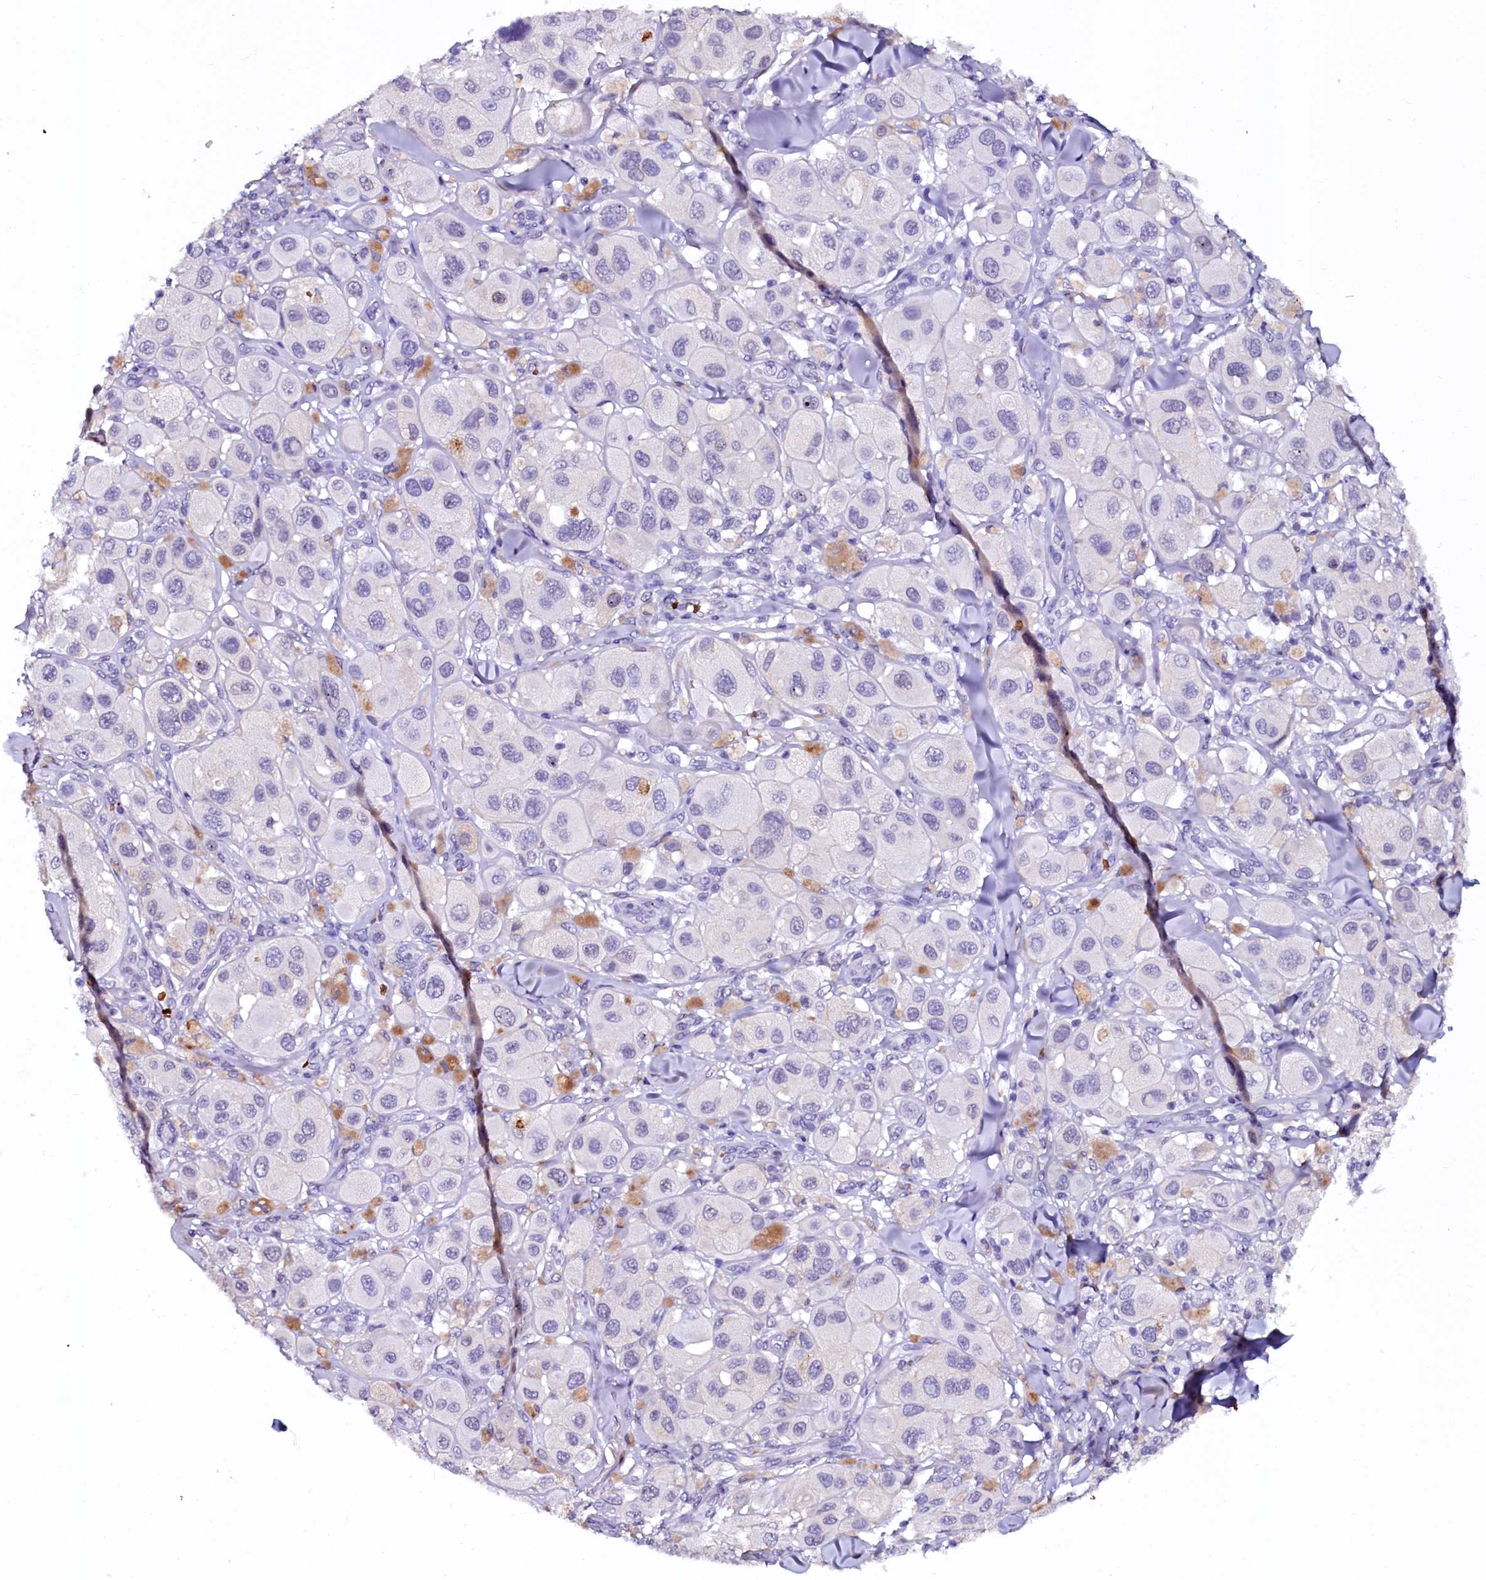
{"staining": {"intensity": "negative", "quantity": "none", "location": "none"}, "tissue": "melanoma", "cell_type": "Tumor cells", "image_type": "cancer", "snomed": [{"axis": "morphology", "description": "Malignant melanoma, Metastatic site"}, {"axis": "topography", "description": "Skin"}], "caption": "Melanoma stained for a protein using immunohistochemistry exhibits no positivity tumor cells.", "gene": "CTDSPL2", "patient": {"sex": "male", "age": 41}}